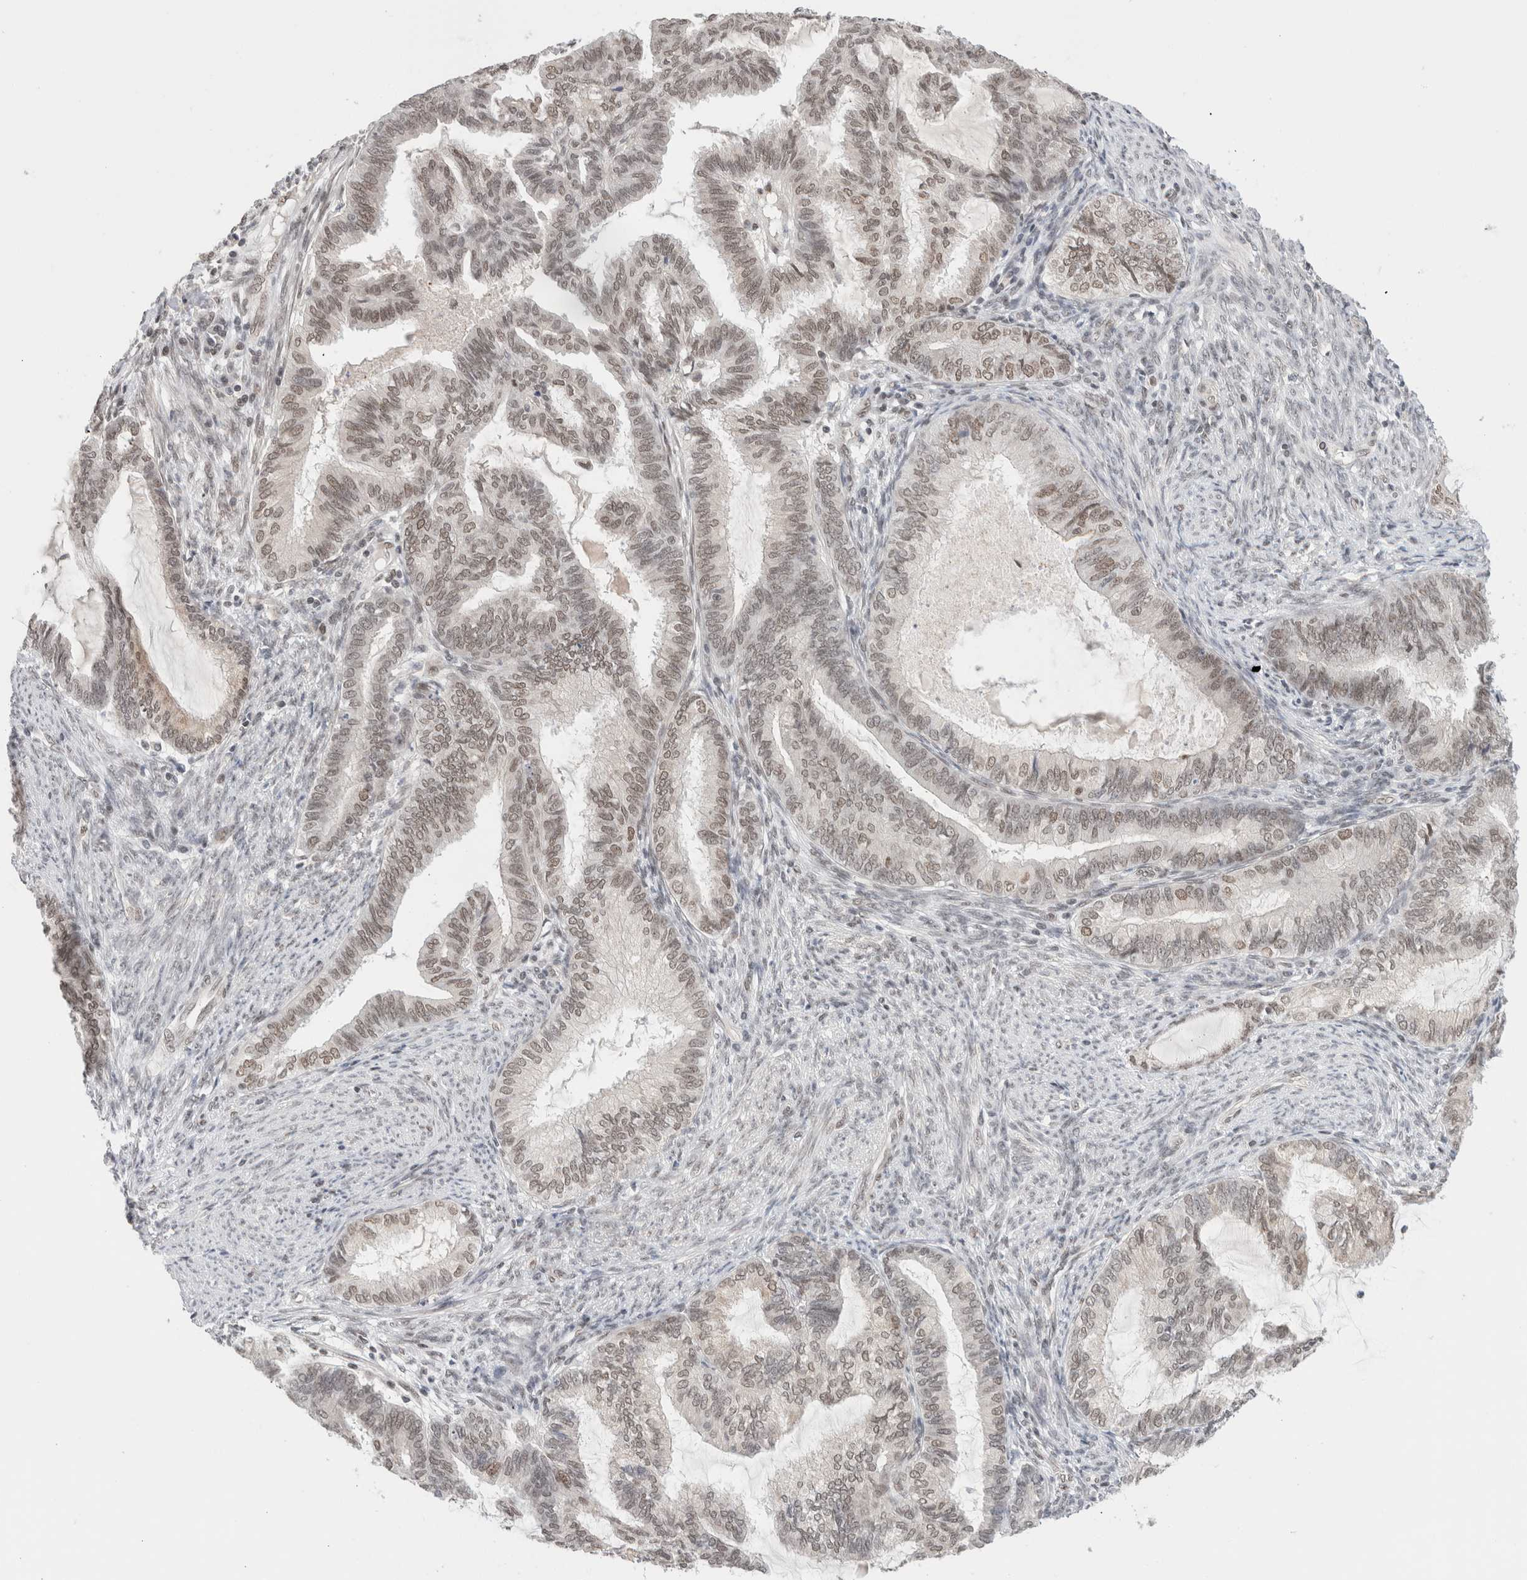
{"staining": {"intensity": "weak", "quantity": ">75%", "location": "nuclear"}, "tissue": "endometrial cancer", "cell_type": "Tumor cells", "image_type": "cancer", "snomed": [{"axis": "morphology", "description": "Adenocarcinoma, NOS"}, {"axis": "topography", "description": "Endometrium"}], "caption": "Immunohistochemistry micrograph of endometrial cancer (adenocarcinoma) stained for a protein (brown), which reveals low levels of weak nuclear positivity in about >75% of tumor cells.", "gene": "GATAD2A", "patient": {"sex": "female", "age": 86}}